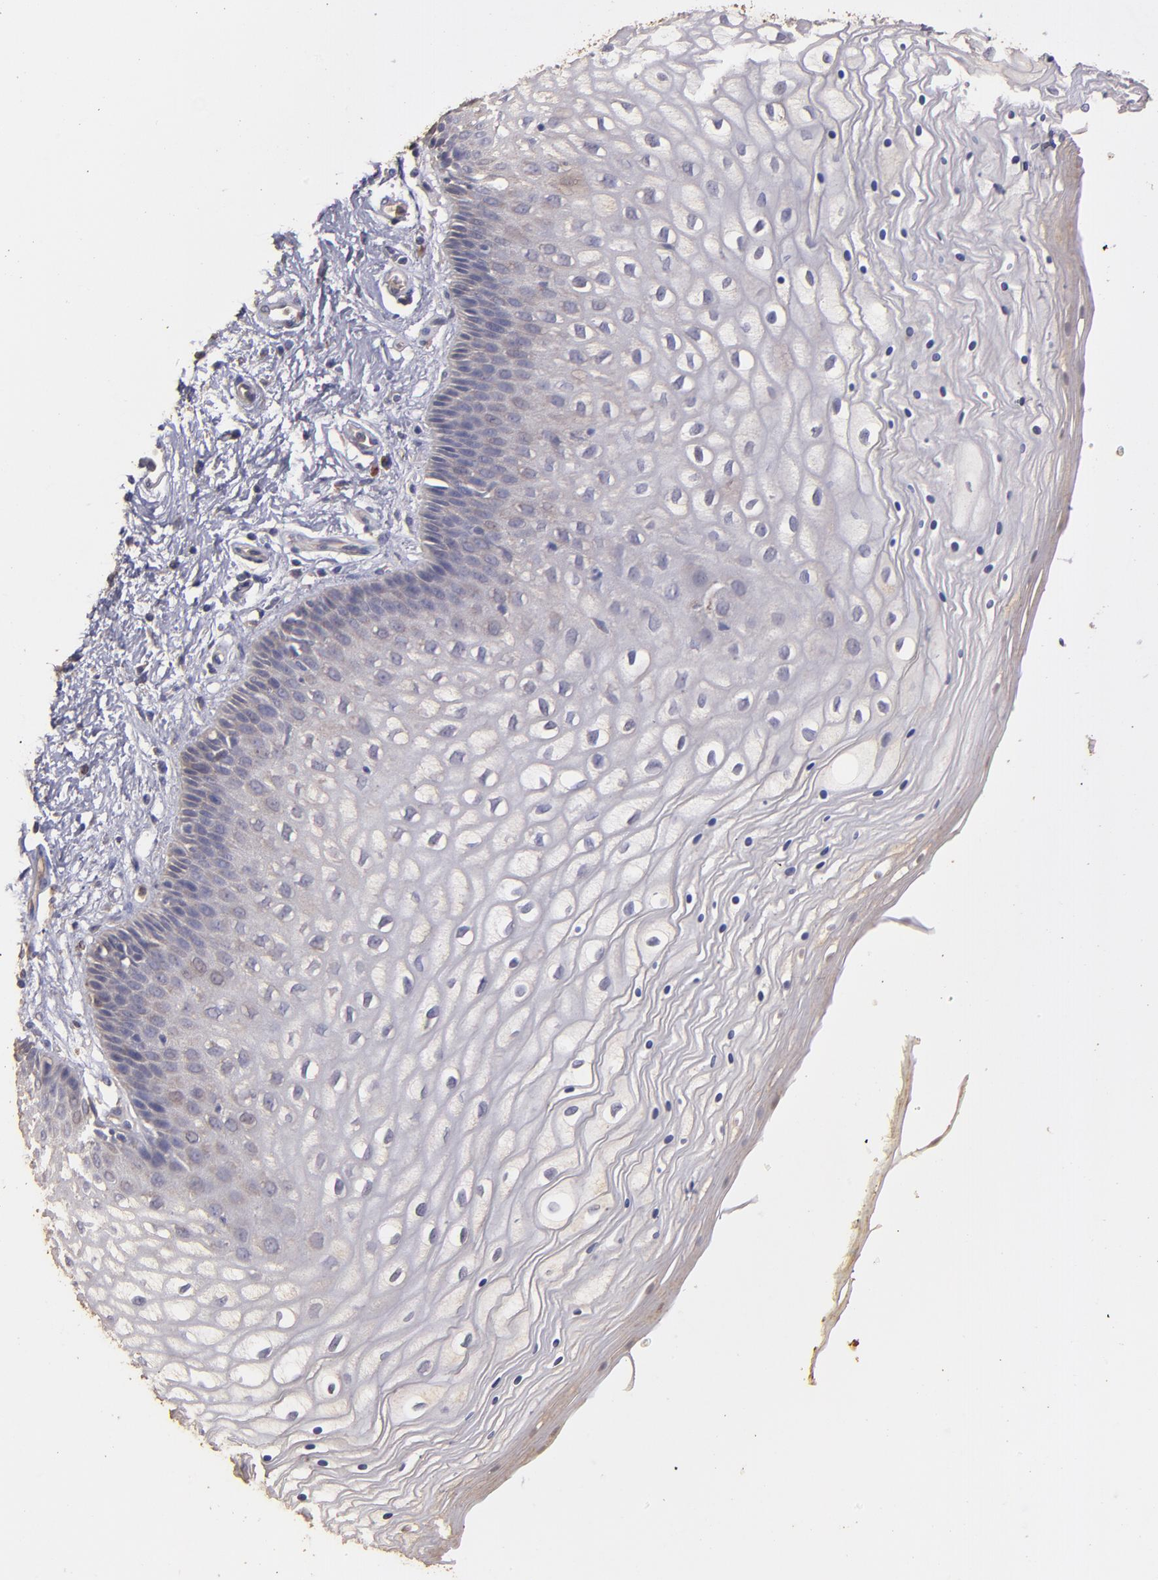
{"staining": {"intensity": "weak", "quantity": "<25%", "location": "cytoplasmic/membranous"}, "tissue": "vagina", "cell_type": "Squamous epithelial cells", "image_type": "normal", "snomed": [{"axis": "morphology", "description": "Normal tissue, NOS"}, {"axis": "topography", "description": "Vagina"}], "caption": "Vagina stained for a protein using immunohistochemistry demonstrates no positivity squamous epithelial cells.", "gene": "SRRD", "patient": {"sex": "female", "age": 34}}